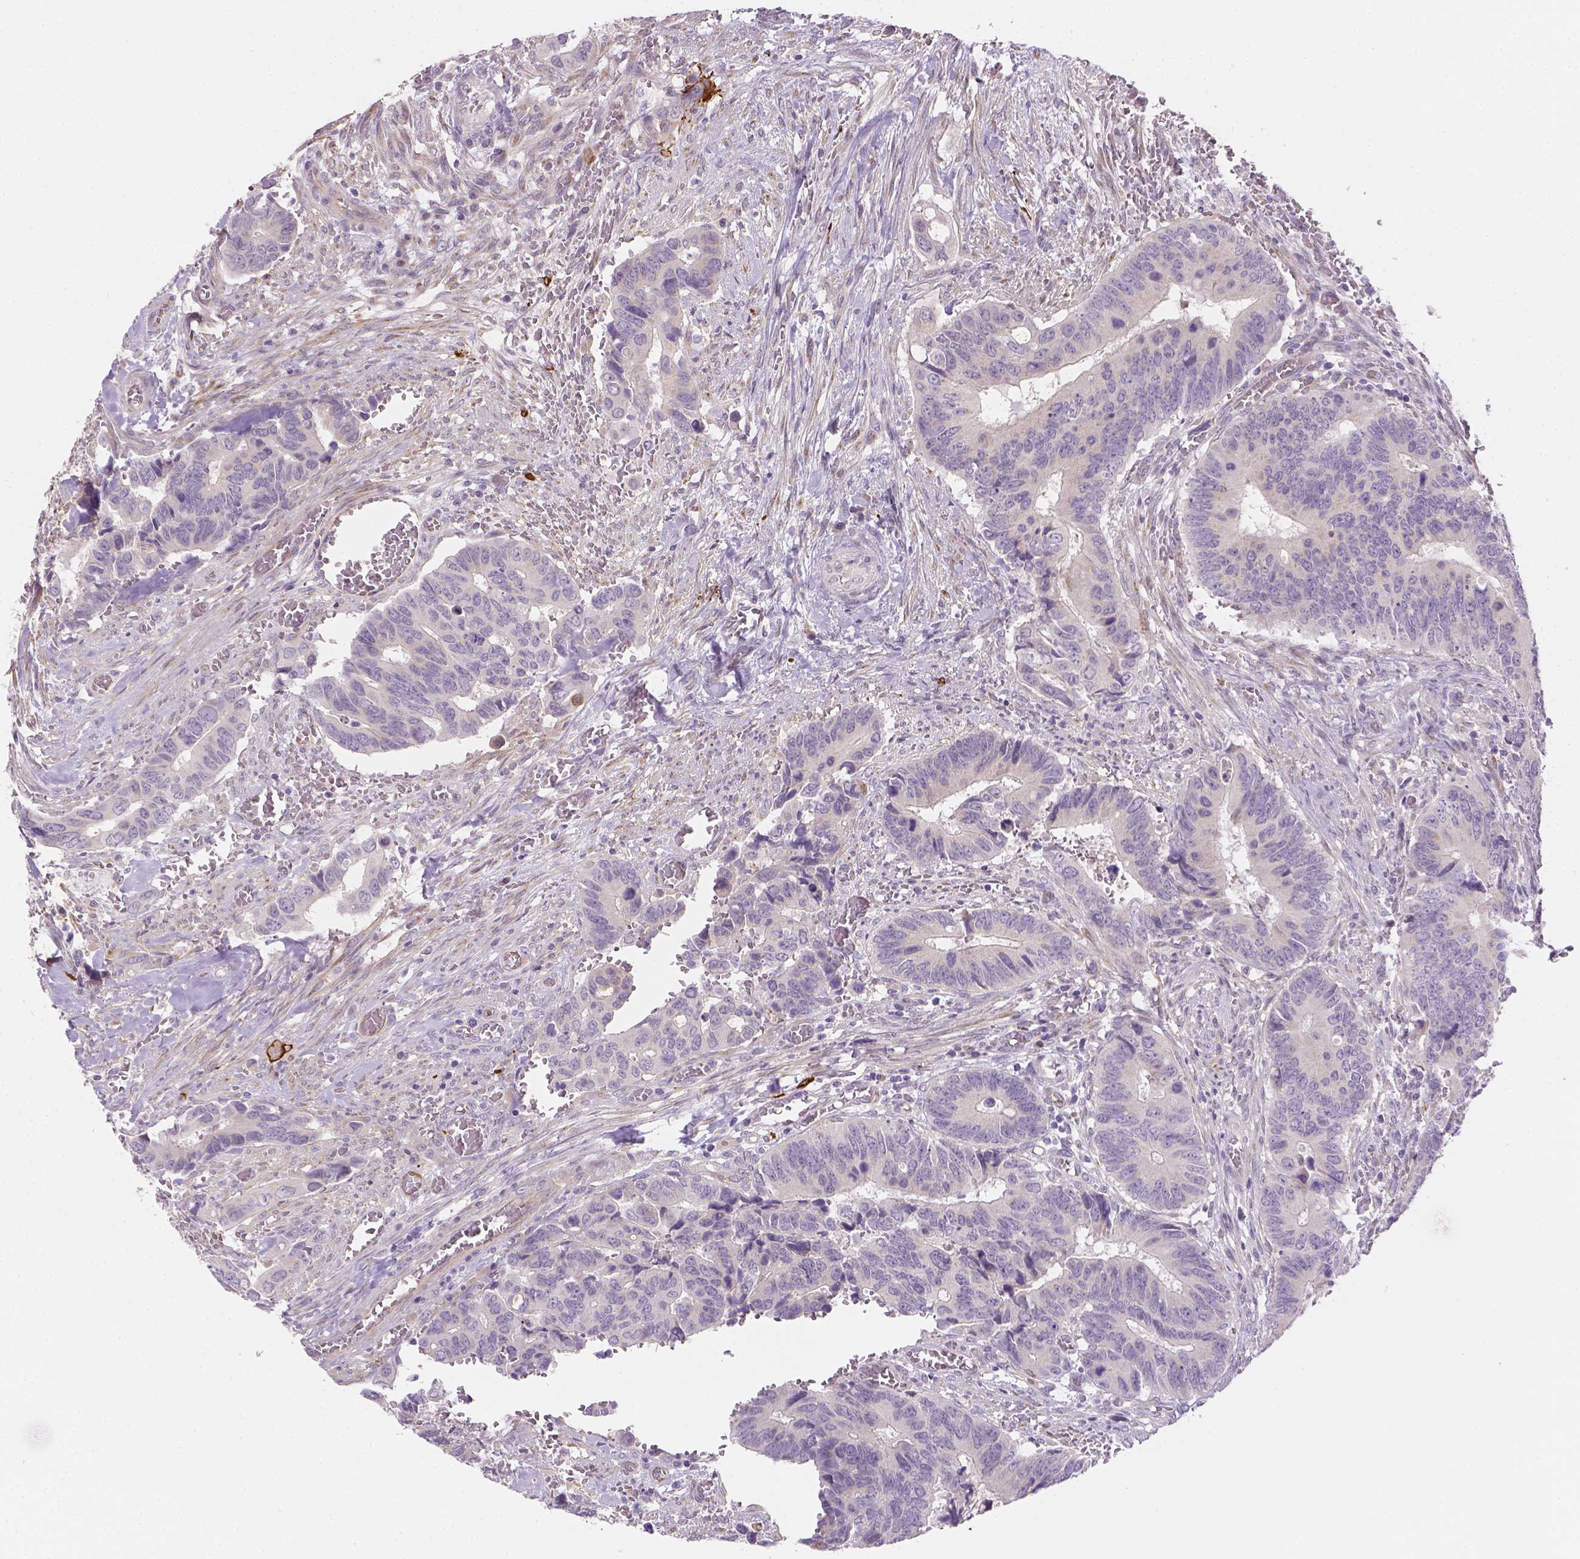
{"staining": {"intensity": "negative", "quantity": "none", "location": "none"}, "tissue": "colorectal cancer", "cell_type": "Tumor cells", "image_type": "cancer", "snomed": [{"axis": "morphology", "description": "Adenocarcinoma, NOS"}, {"axis": "topography", "description": "Colon"}], "caption": "Tumor cells show no significant expression in colorectal cancer.", "gene": "CACNB1", "patient": {"sex": "male", "age": 49}}